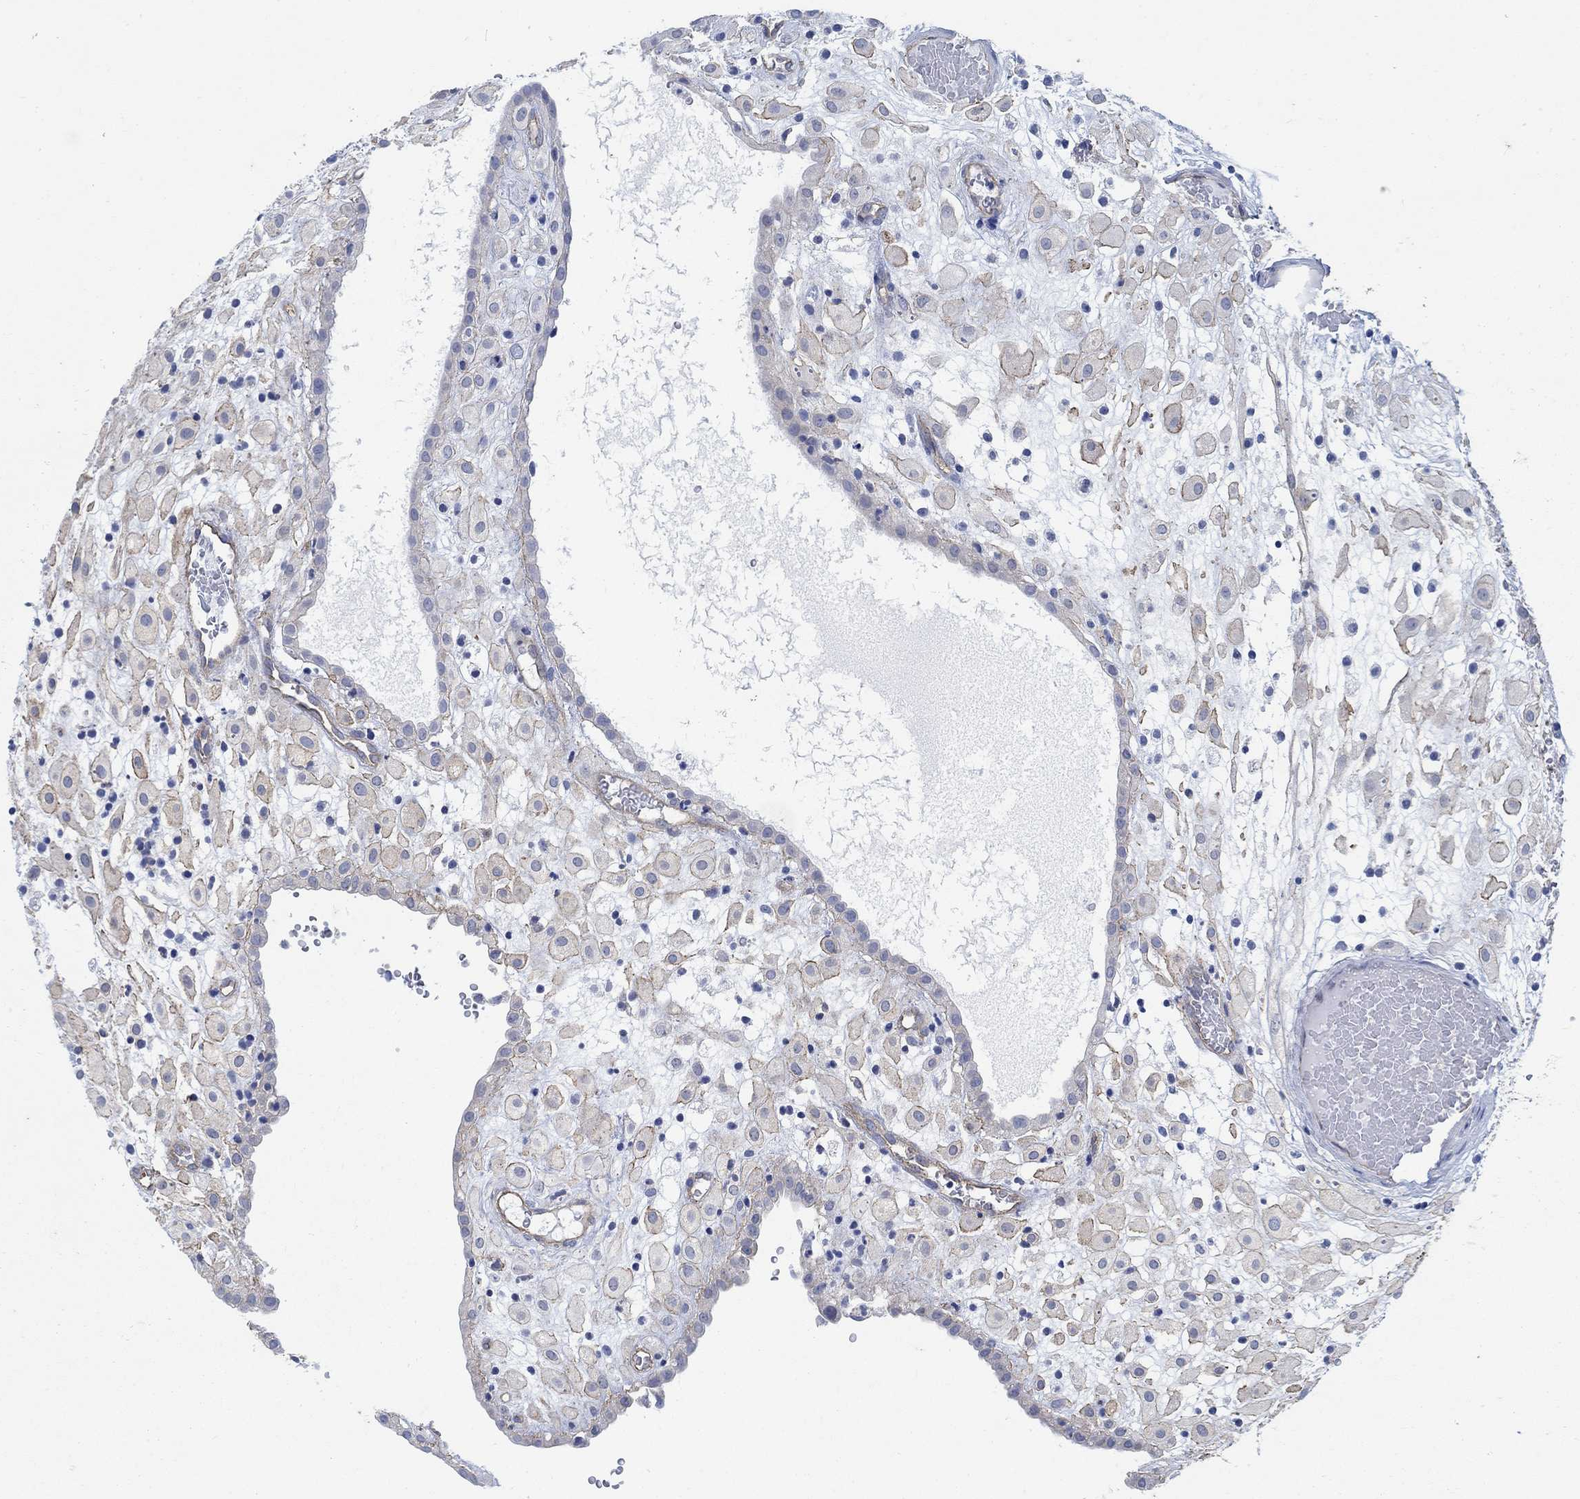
{"staining": {"intensity": "moderate", "quantity": "<25%", "location": "cytoplasmic/membranous"}, "tissue": "placenta", "cell_type": "Decidual cells", "image_type": "normal", "snomed": [{"axis": "morphology", "description": "Normal tissue, NOS"}, {"axis": "topography", "description": "Placenta"}], "caption": "Placenta was stained to show a protein in brown. There is low levels of moderate cytoplasmic/membranous expression in approximately <25% of decidual cells.", "gene": "TMEM198", "patient": {"sex": "female", "age": 24}}